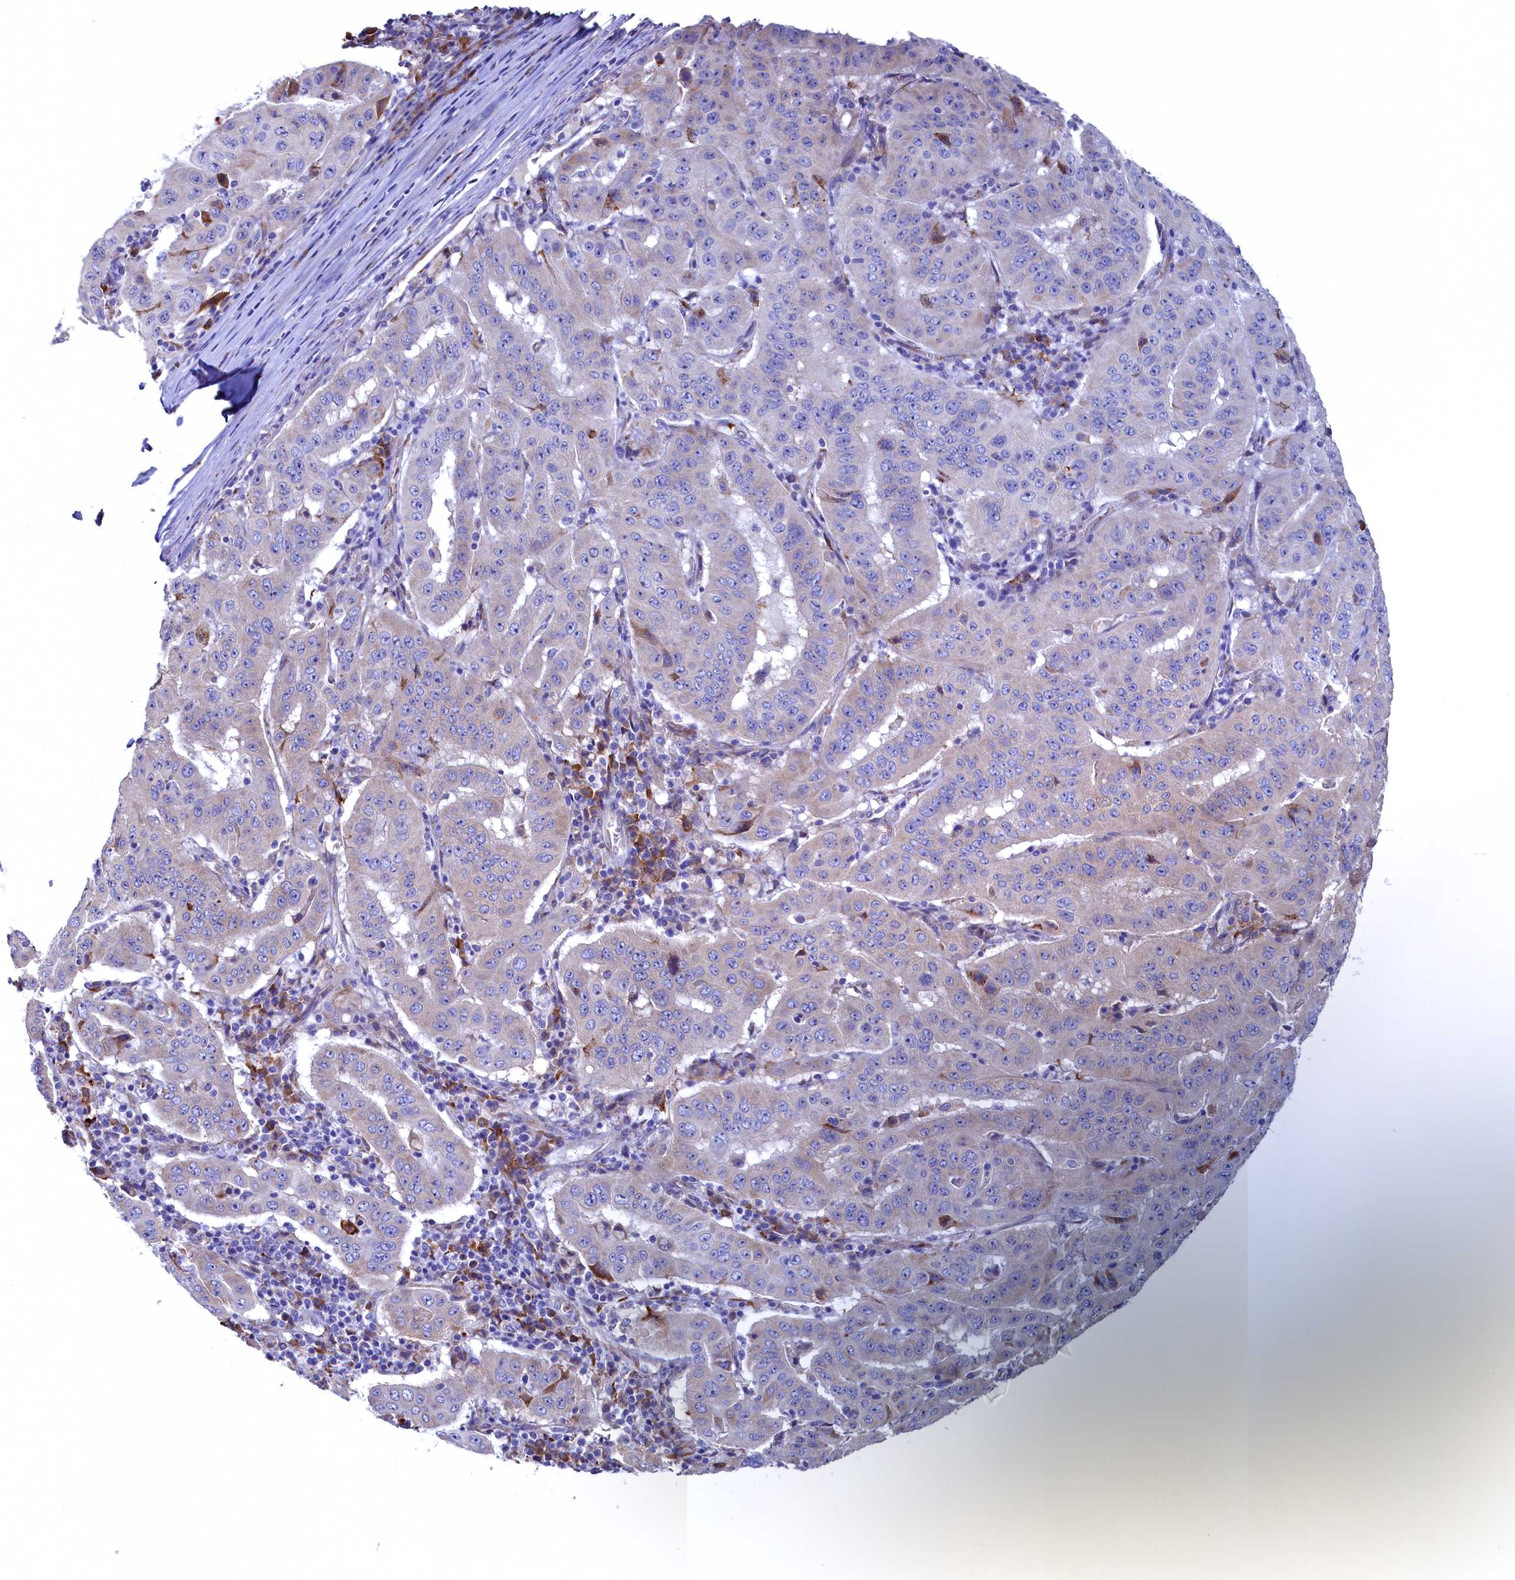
{"staining": {"intensity": "moderate", "quantity": "<25%", "location": "cytoplasmic/membranous"}, "tissue": "pancreatic cancer", "cell_type": "Tumor cells", "image_type": "cancer", "snomed": [{"axis": "morphology", "description": "Adenocarcinoma, NOS"}, {"axis": "topography", "description": "Pancreas"}], "caption": "Immunohistochemical staining of pancreatic cancer displays low levels of moderate cytoplasmic/membranous expression in approximately <25% of tumor cells.", "gene": "CBLIF", "patient": {"sex": "male", "age": 63}}